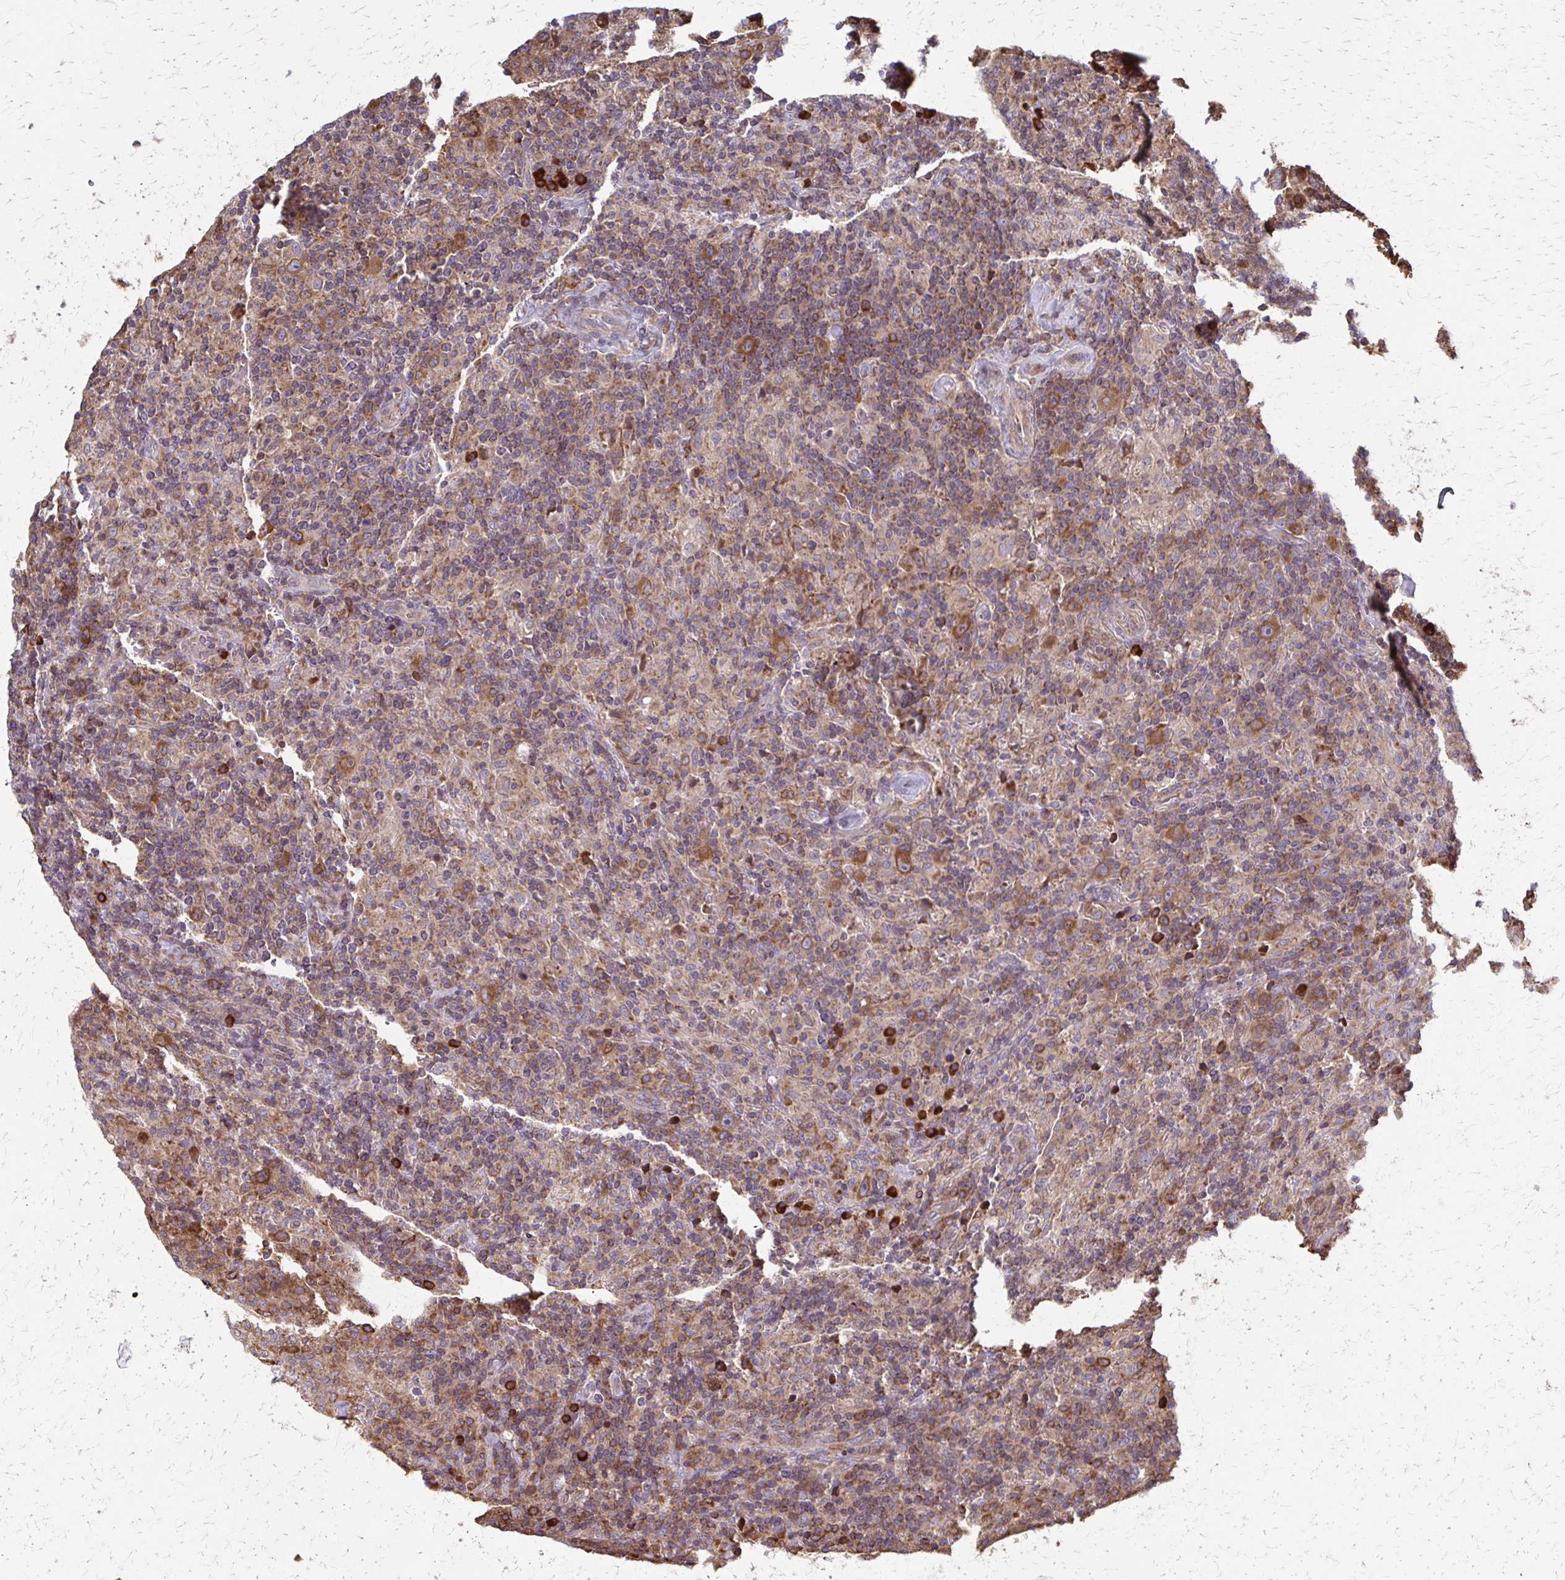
{"staining": {"intensity": "moderate", "quantity": ">75%", "location": "cytoplasmic/membranous"}, "tissue": "lymphoma", "cell_type": "Tumor cells", "image_type": "cancer", "snomed": [{"axis": "morphology", "description": "Hodgkin's disease, NOS"}, {"axis": "topography", "description": "Lymph node"}], "caption": "Hodgkin's disease stained with immunohistochemistry shows moderate cytoplasmic/membranous expression in approximately >75% of tumor cells. (DAB = brown stain, brightfield microscopy at high magnification).", "gene": "EEF2", "patient": {"sex": "male", "age": 70}}